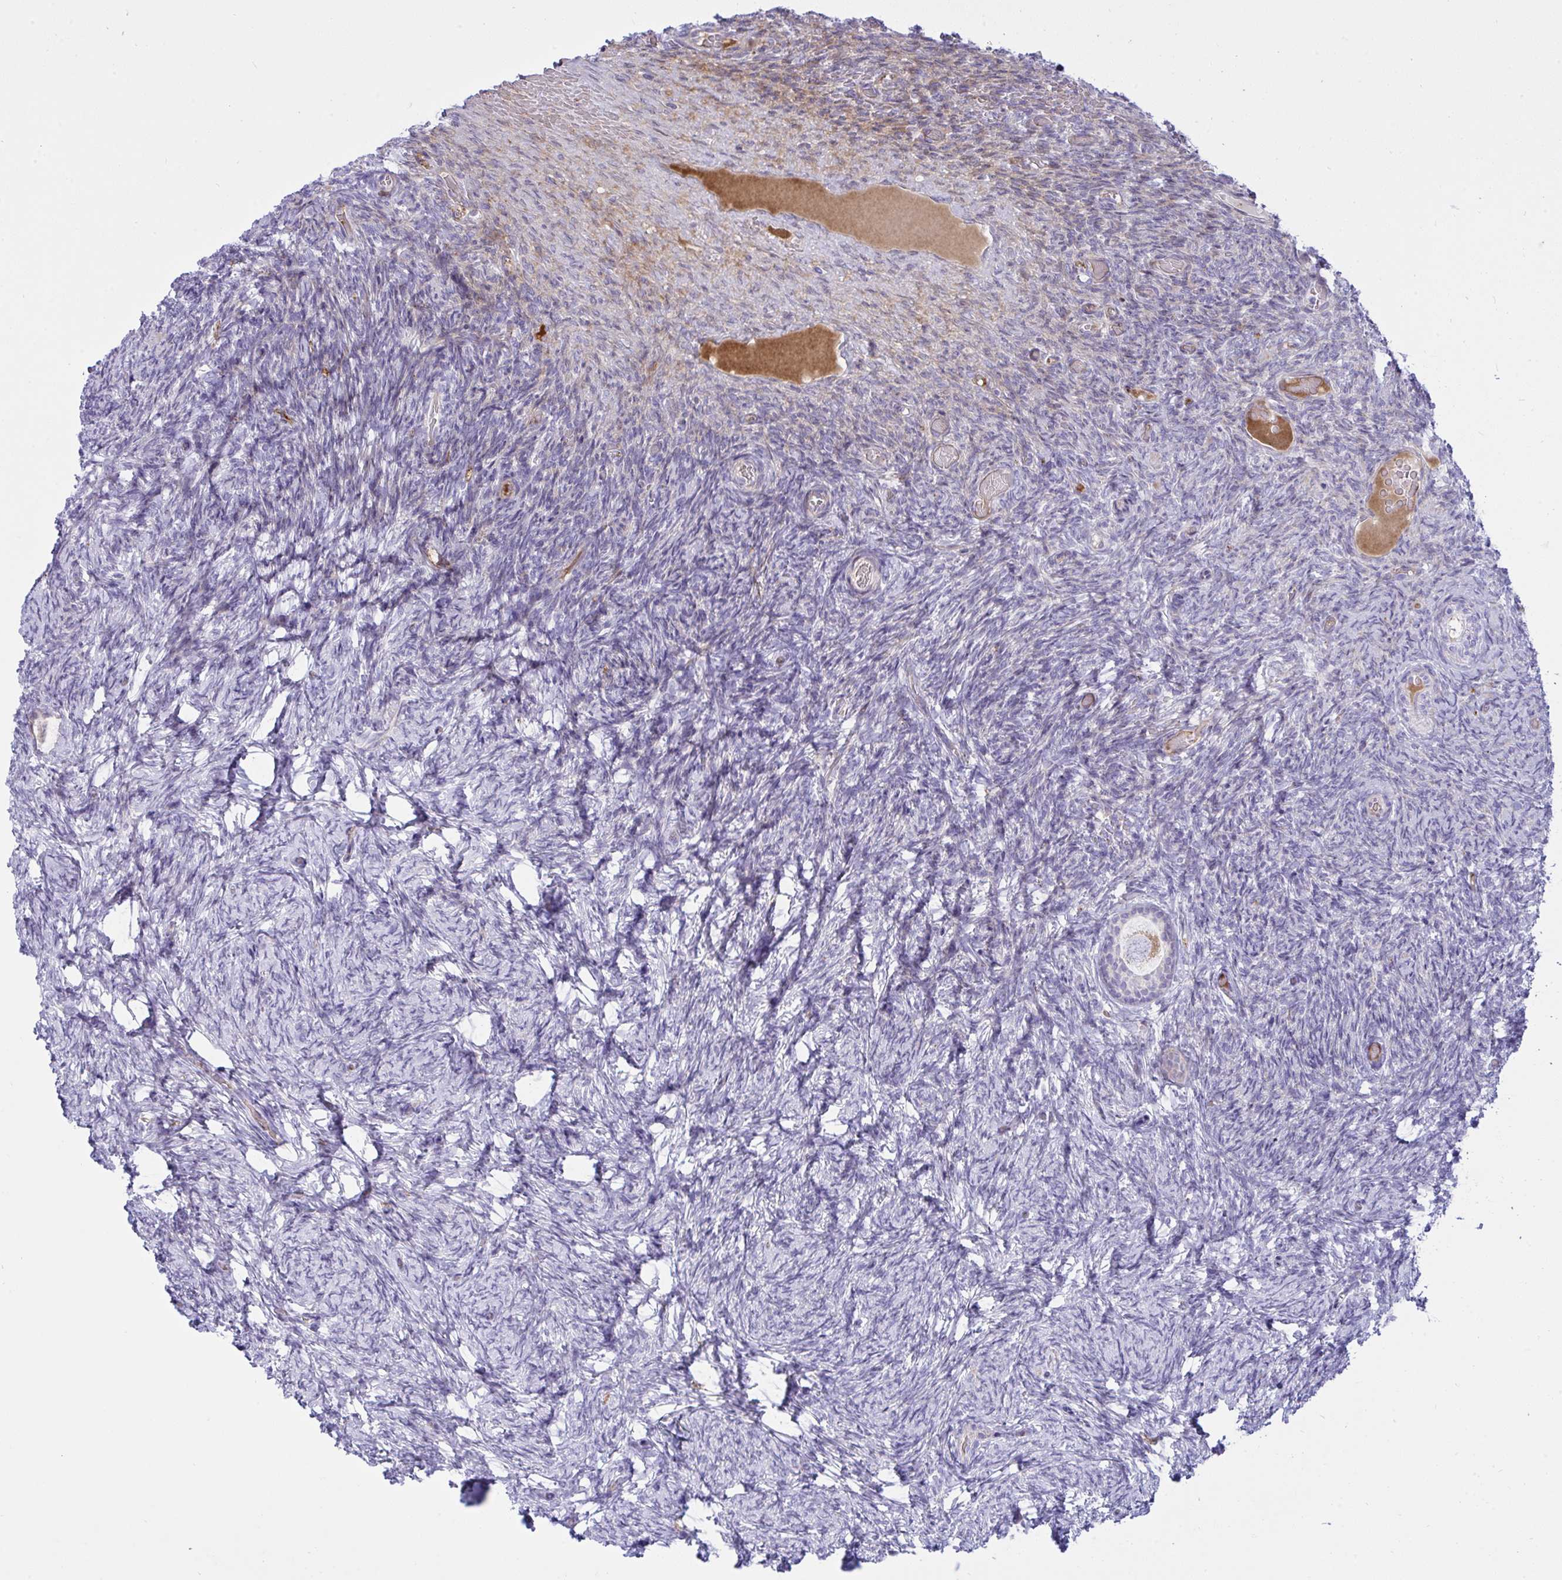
{"staining": {"intensity": "weak", "quantity": ">75%", "location": "cytoplasmic/membranous"}, "tissue": "ovary", "cell_type": "Follicle cells", "image_type": "normal", "snomed": [{"axis": "morphology", "description": "Normal tissue, NOS"}, {"axis": "topography", "description": "Ovary"}], "caption": "This micrograph shows immunohistochemistry (IHC) staining of unremarkable ovary, with low weak cytoplasmic/membranous expression in approximately >75% of follicle cells.", "gene": "NTN1", "patient": {"sex": "female", "age": 34}}